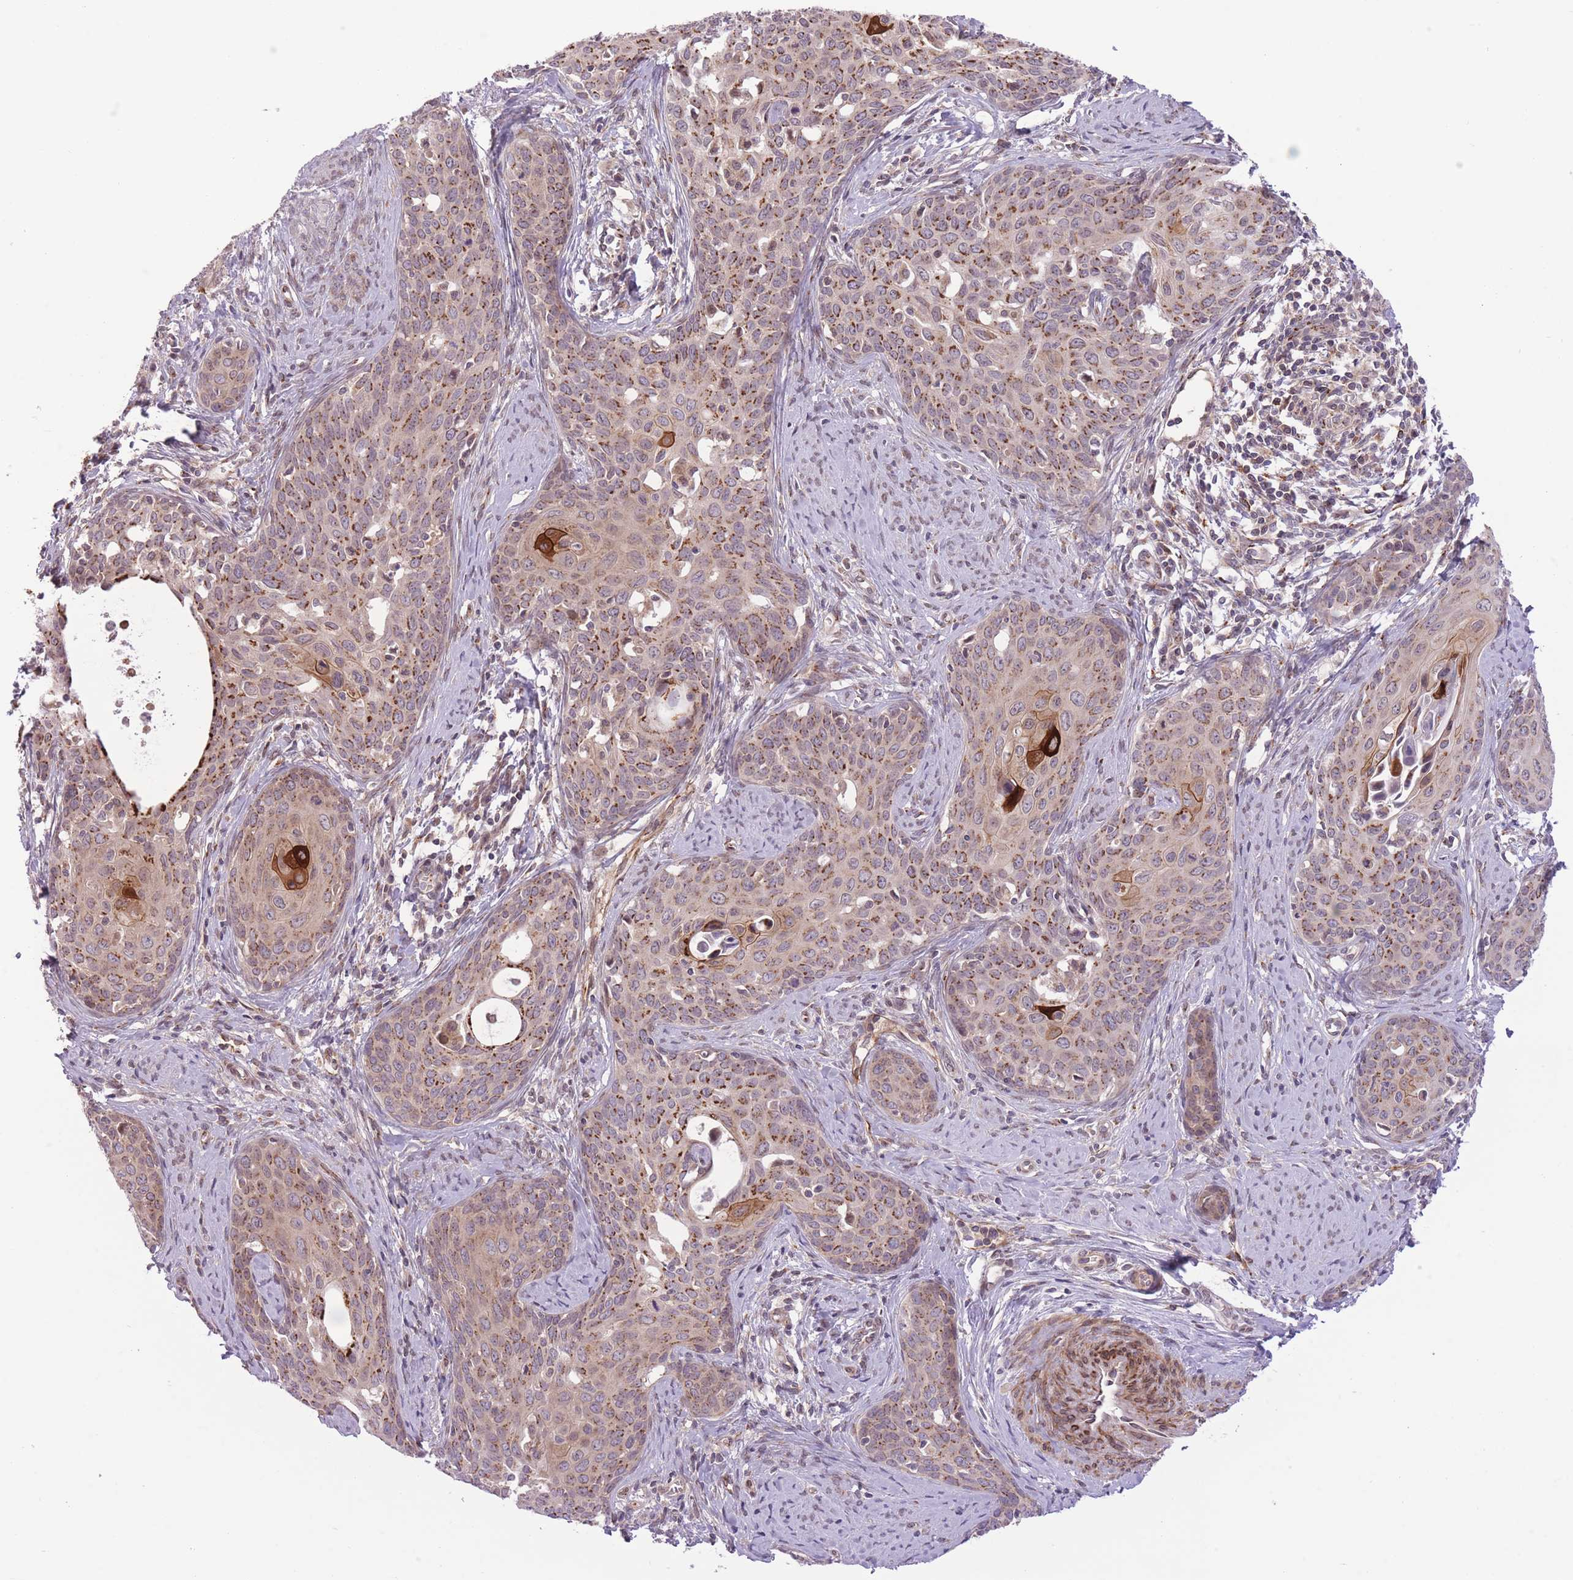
{"staining": {"intensity": "moderate", "quantity": ">75%", "location": "cytoplasmic/membranous"}, "tissue": "cervical cancer", "cell_type": "Tumor cells", "image_type": "cancer", "snomed": [{"axis": "morphology", "description": "Squamous cell carcinoma, NOS"}, {"axis": "topography", "description": "Cervix"}], "caption": "Cervical cancer tissue reveals moderate cytoplasmic/membranous positivity in about >75% of tumor cells, visualized by immunohistochemistry.", "gene": "ZBED5", "patient": {"sex": "female", "age": 46}}